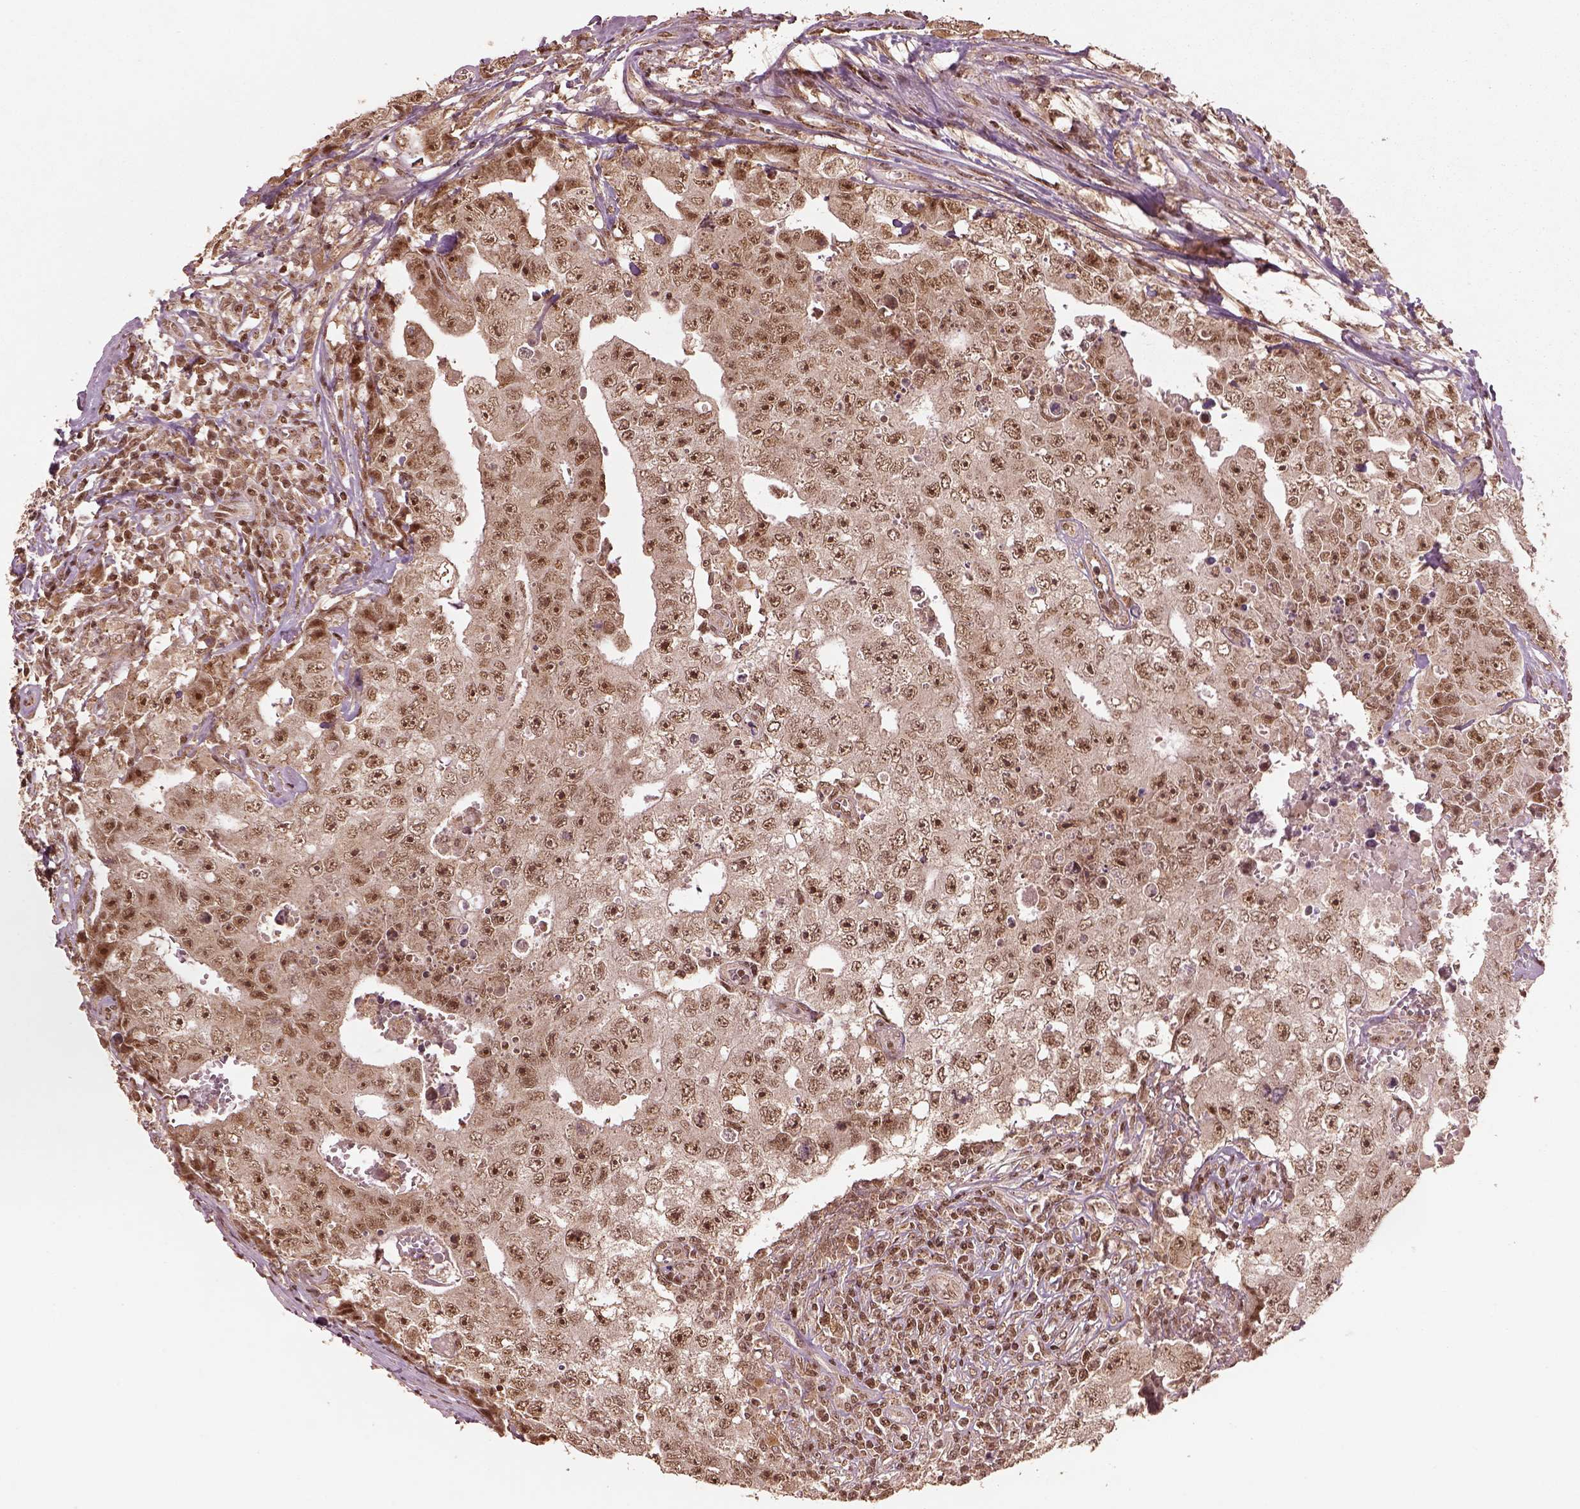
{"staining": {"intensity": "moderate", "quantity": ">75%", "location": "nuclear"}, "tissue": "testis cancer", "cell_type": "Tumor cells", "image_type": "cancer", "snomed": [{"axis": "morphology", "description": "Carcinoma, Embryonal, NOS"}, {"axis": "topography", "description": "Testis"}], "caption": "Immunohistochemistry (DAB) staining of testis cancer displays moderate nuclear protein staining in approximately >75% of tumor cells.", "gene": "BRD9", "patient": {"sex": "male", "age": 36}}